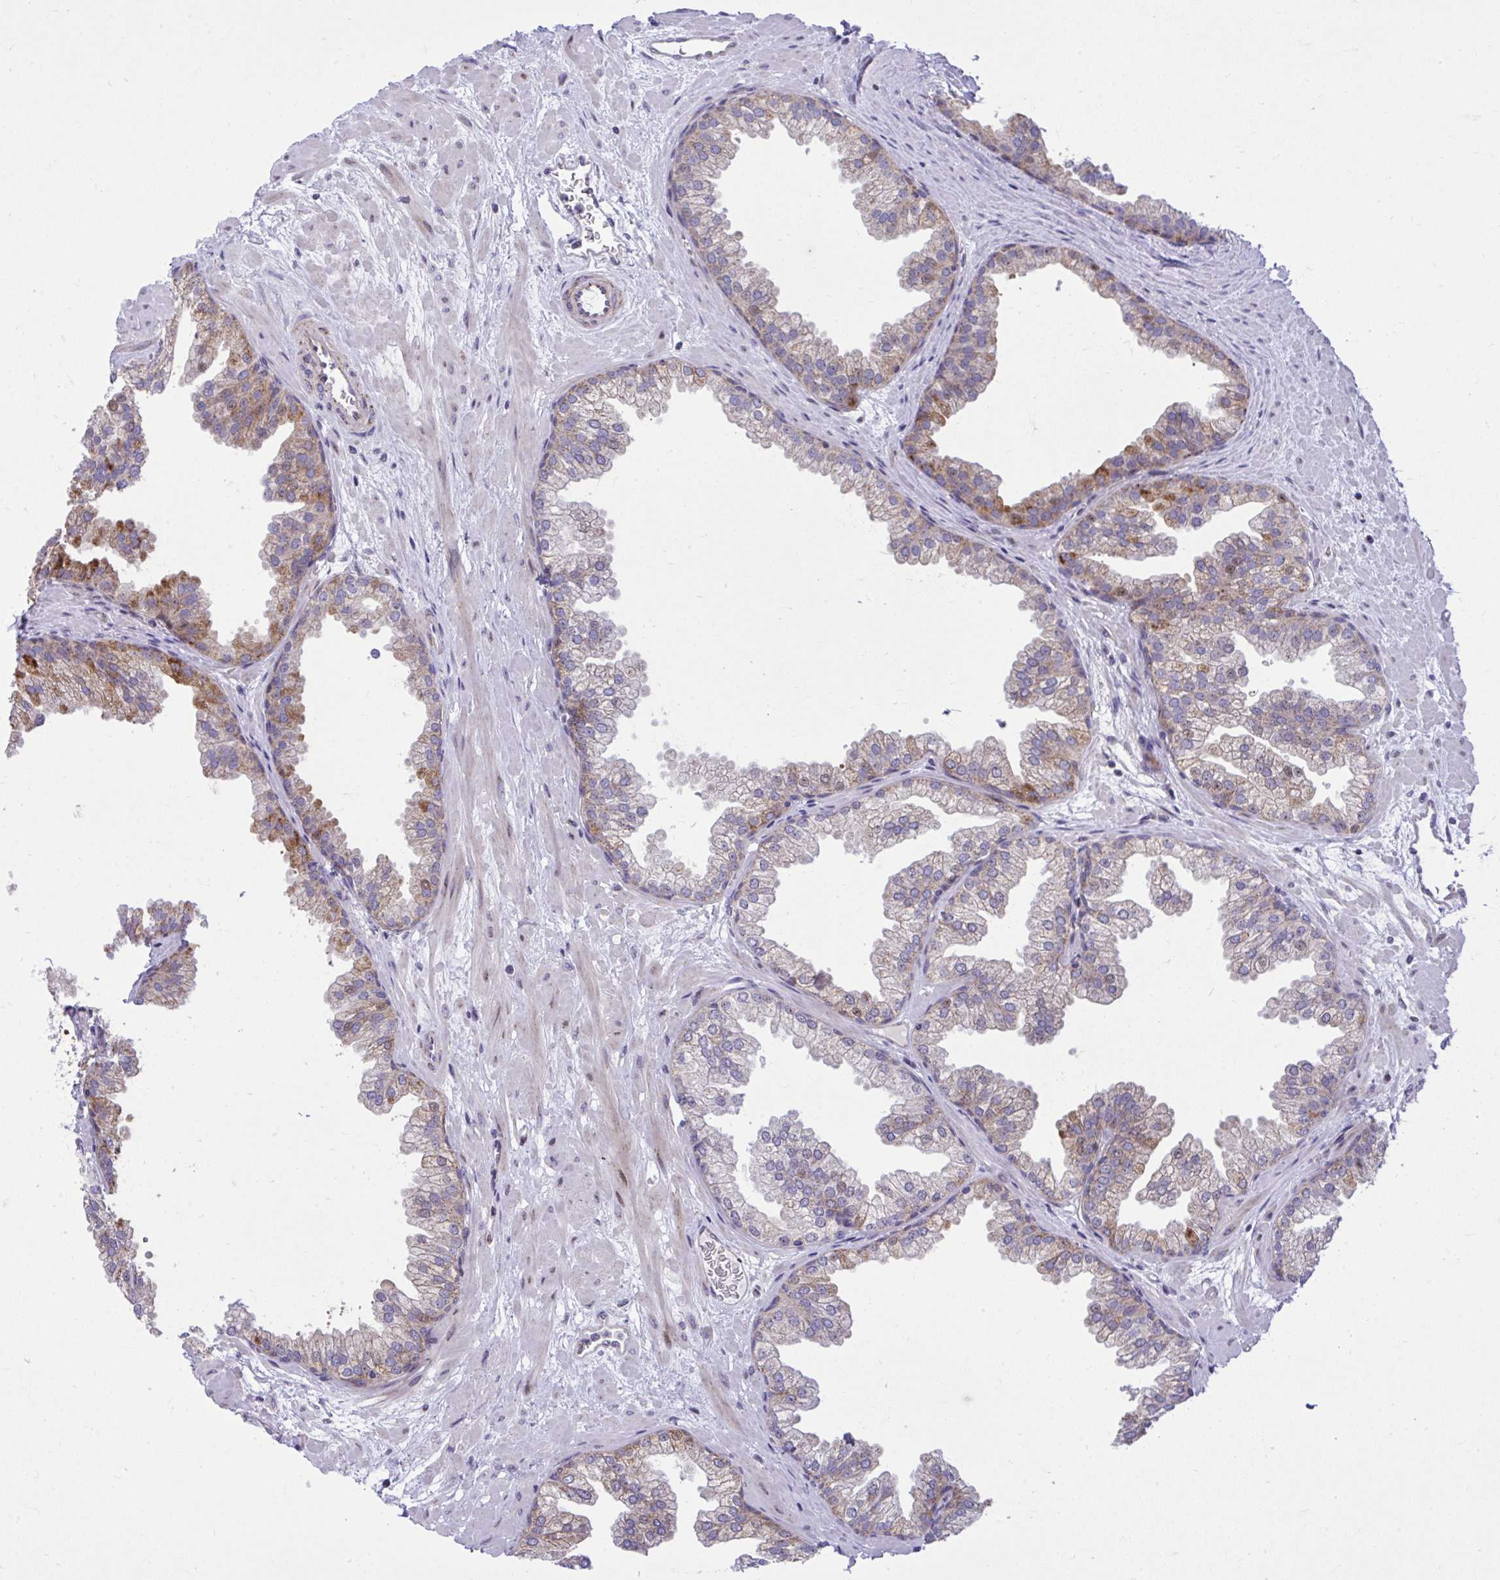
{"staining": {"intensity": "moderate", "quantity": "<25%", "location": "cytoplasmic/membranous"}, "tissue": "prostate", "cell_type": "Glandular cells", "image_type": "normal", "snomed": [{"axis": "morphology", "description": "Normal tissue, NOS"}, {"axis": "topography", "description": "Prostate"}], "caption": "An image of human prostate stained for a protein demonstrates moderate cytoplasmic/membranous brown staining in glandular cells. (DAB IHC, brown staining for protein, blue staining for nuclei).", "gene": "GPRIN3", "patient": {"sex": "male", "age": 37}}